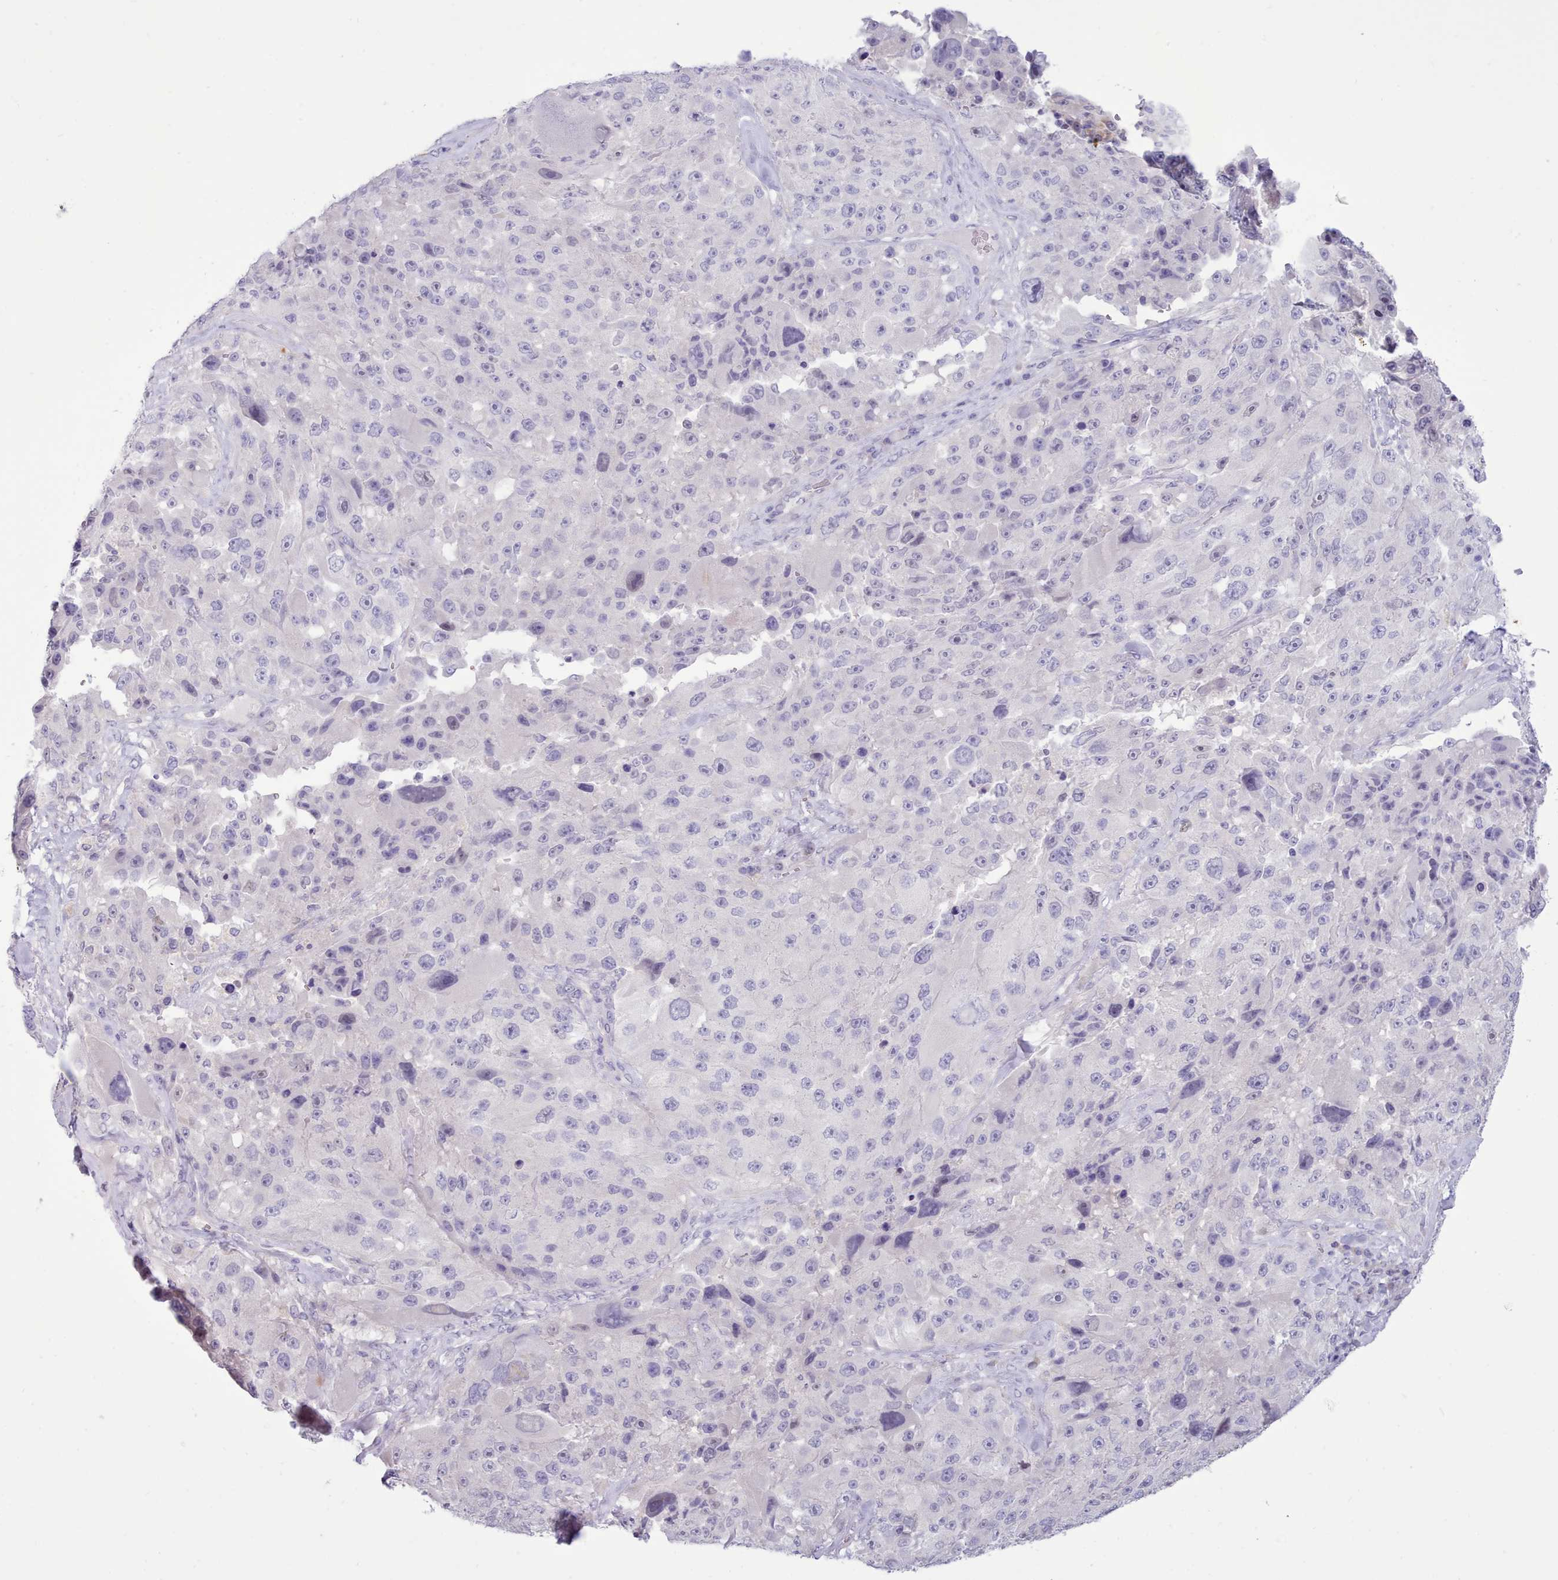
{"staining": {"intensity": "negative", "quantity": "none", "location": "none"}, "tissue": "melanoma", "cell_type": "Tumor cells", "image_type": "cancer", "snomed": [{"axis": "morphology", "description": "Malignant melanoma, Metastatic site"}, {"axis": "topography", "description": "Lymph node"}], "caption": "A high-resolution photomicrograph shows immunohistochemistry staining of malignant melanoma (metastatic site), which reveals no significant expression in tumor cells. The staining is performed using DAB (3,3'-diaminobenzidine) brown chromogen with nuclei counter-stained in using hematoxylin.", "gene": "TMEM253", "patient": {"sex": "male", "age": 62}}